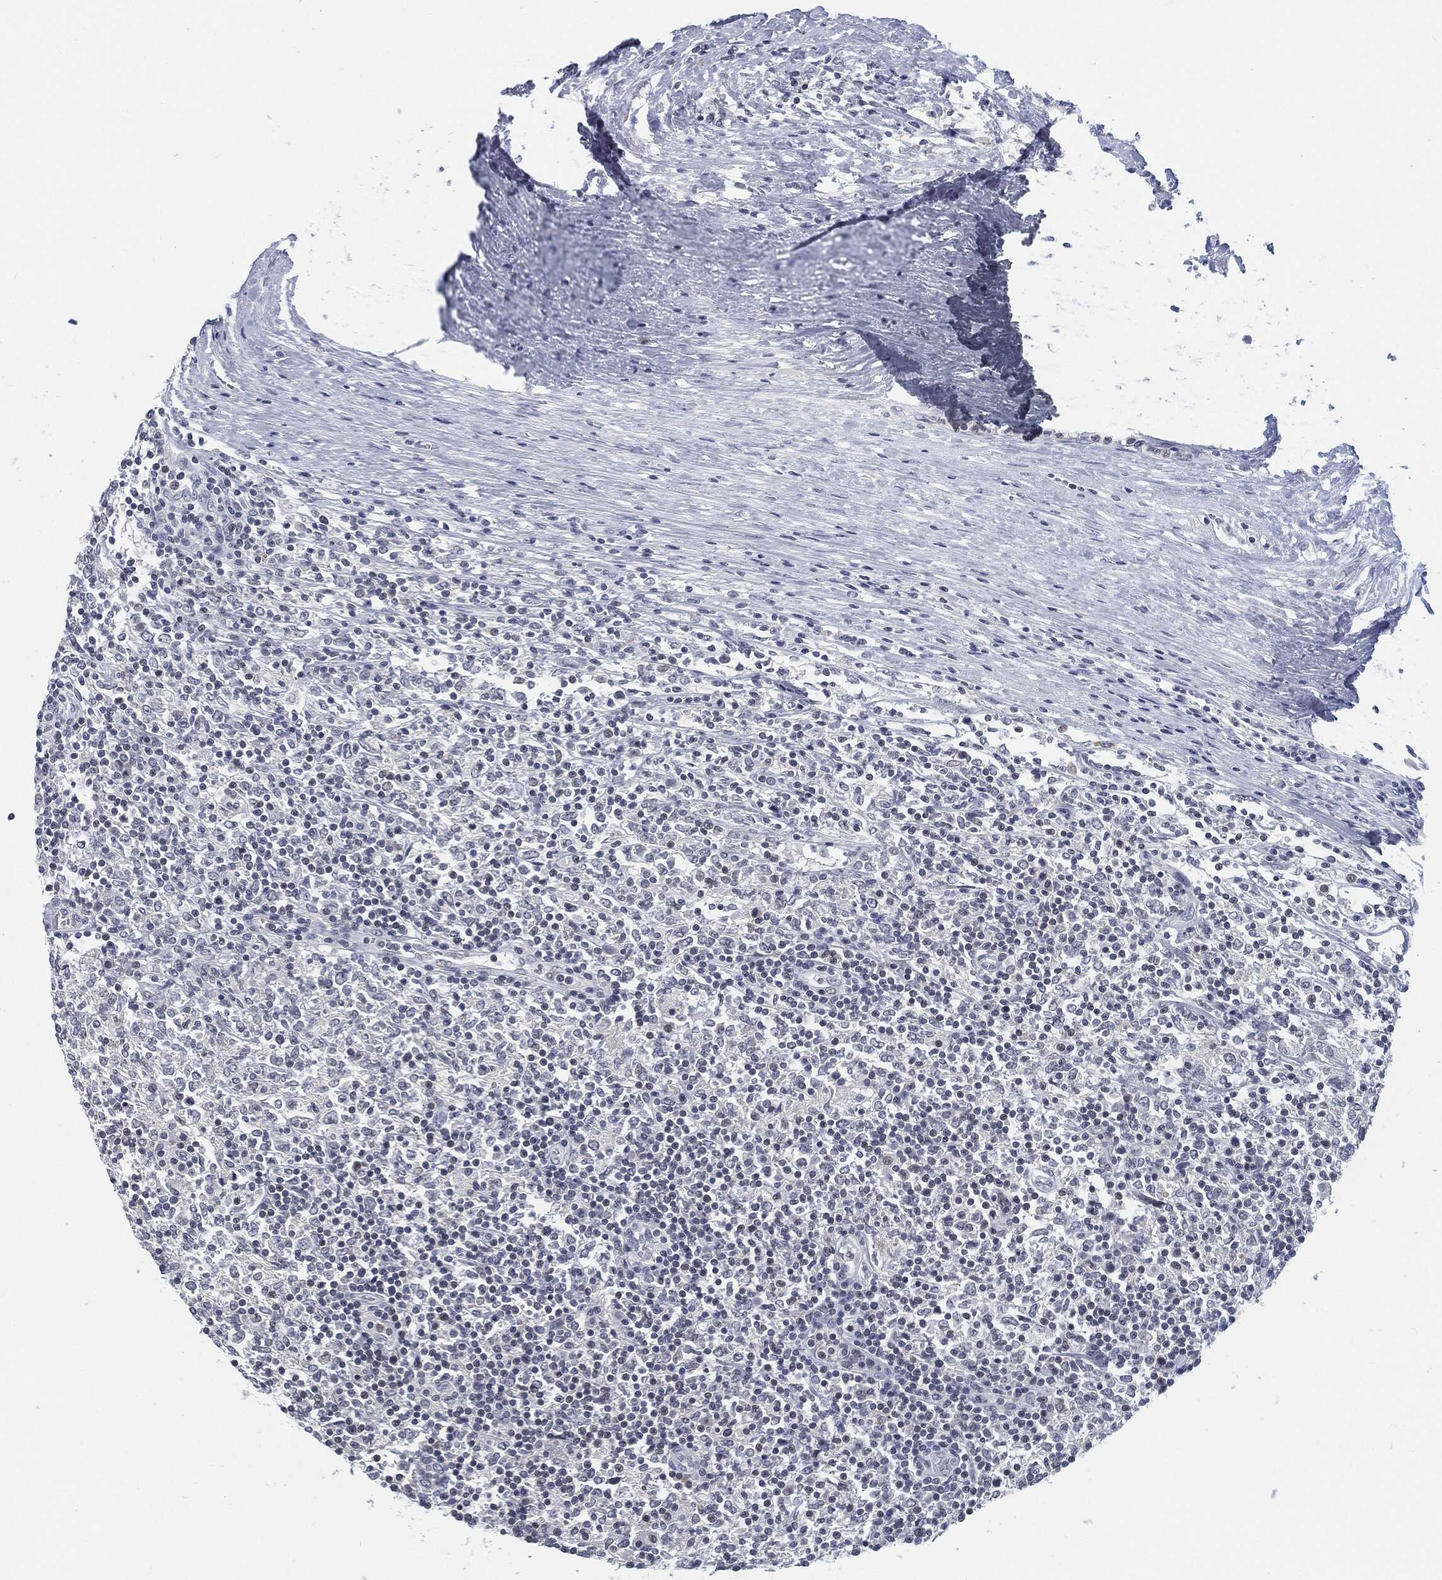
{"staining": {"intensity": "negative", "quantity": "none", "location": "none"}, "tissue": "lymphoma", "cell_type": "Tumor cells", "image_type": "cancer", "snomed": [{"axis": "morphology", "description": "Malignant lymphoma, non-Hodgkin's type, High grade"}, {"axis": "topography", "description": "Lymph node"}], "caption": "Photomicrograph shows no significant protein positivity in tumor cells of high-grade malignant lymphoma, non-Hodgkin's type.", "gene": "PROM1", "patient": {"sex": "female", "age": 84}}